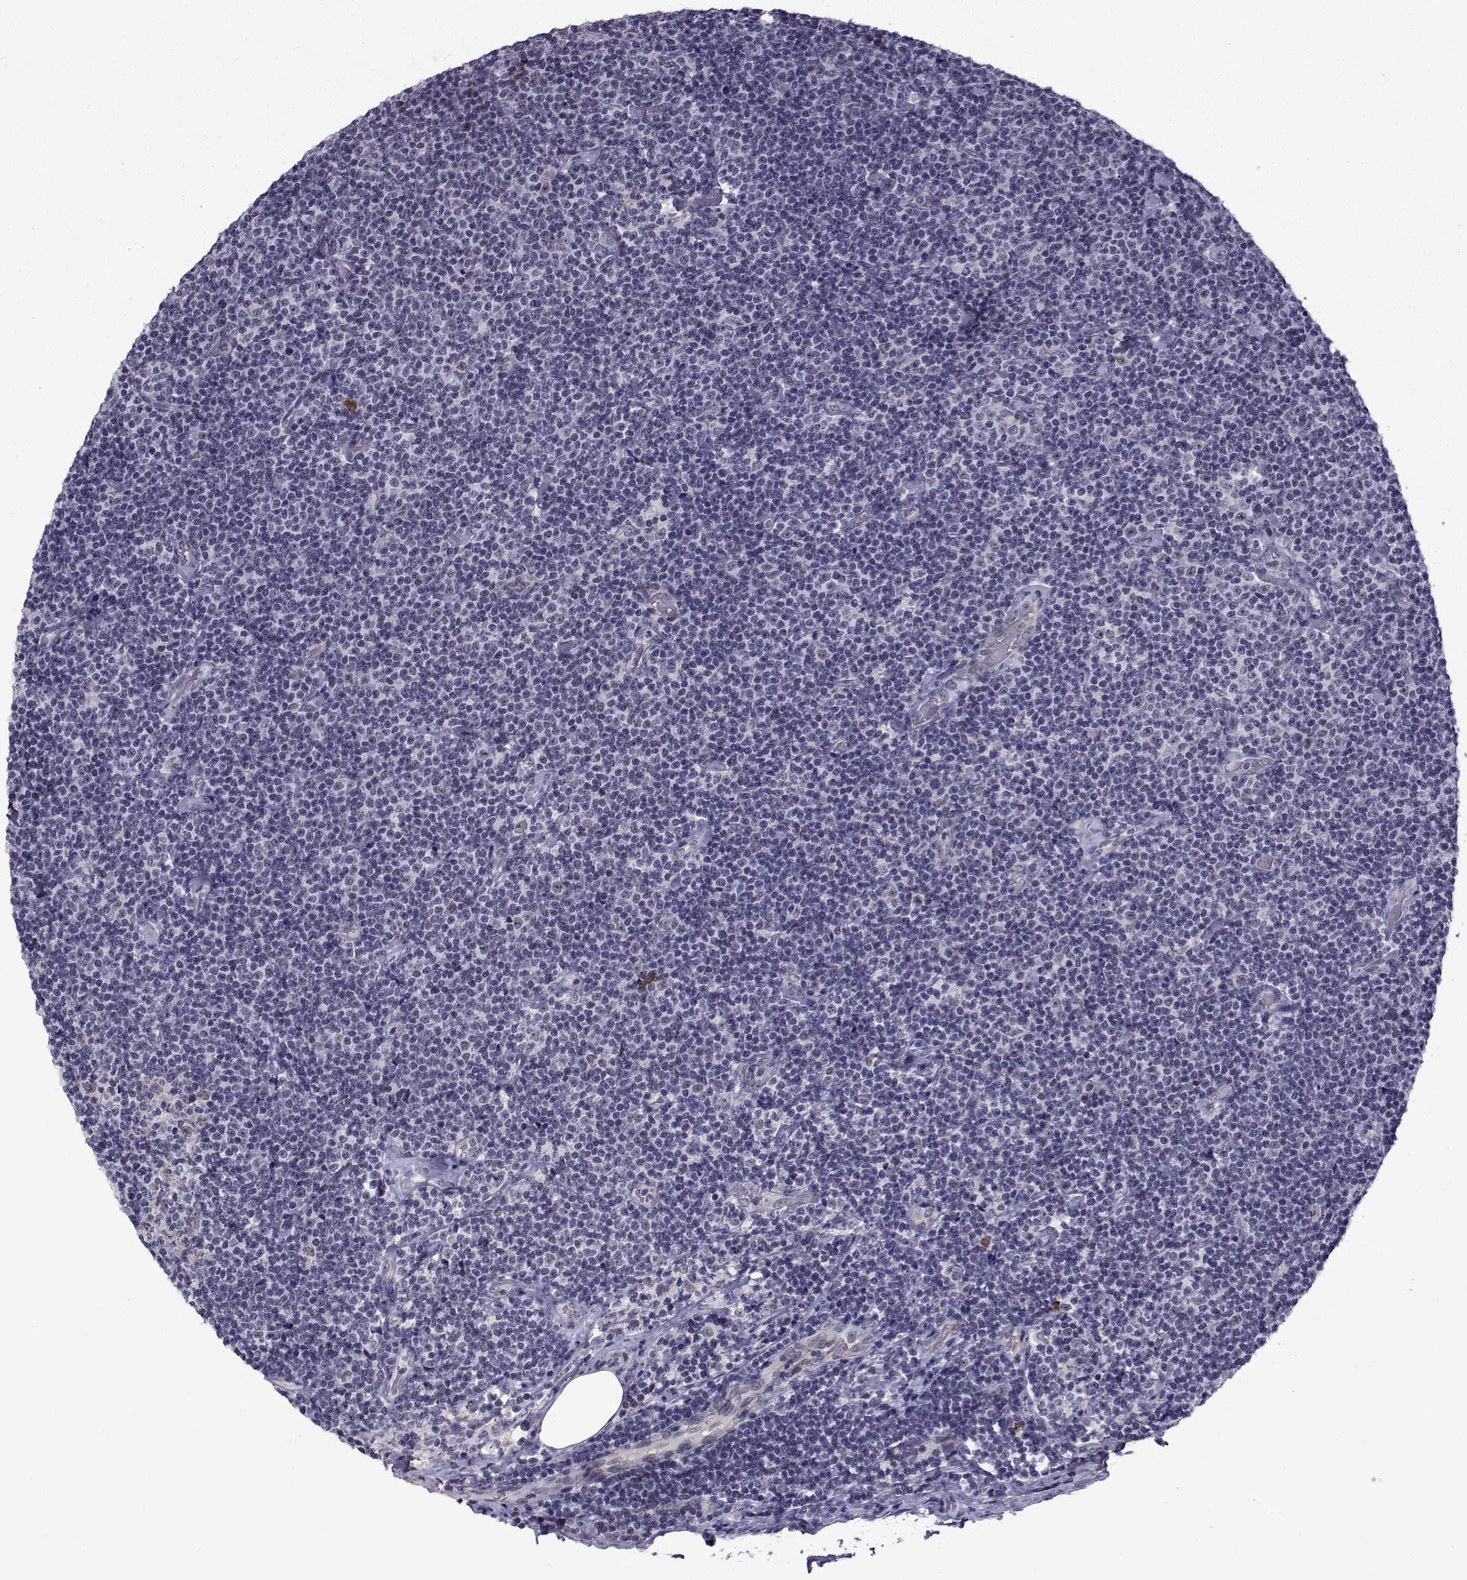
{"staining": {"intensity": "negative", "quantity": "none", "location": "none"}, "tissue": "lymphoma", "cell_type": "Tumor cells", "image_type": "cancer", "snomed": [{"axis": "morphology", "description": "Malignant lymphoma, non-Hodgkin's type, Low grade"}, {"axis": "topography", "description": "Lymph node"}], "caption": "A high-resolution image shows immunohistochemistry staining of lymphoma, which demonstrates no significant staining in tumor cells. (Stains: DAB immunohistochemistry (IHC) with hematoxylin counter stain, Microscopy: brightfield microscopy at high magnification).", "gene": "RBM24", "patient": {"sex": "male", "age": 81}}